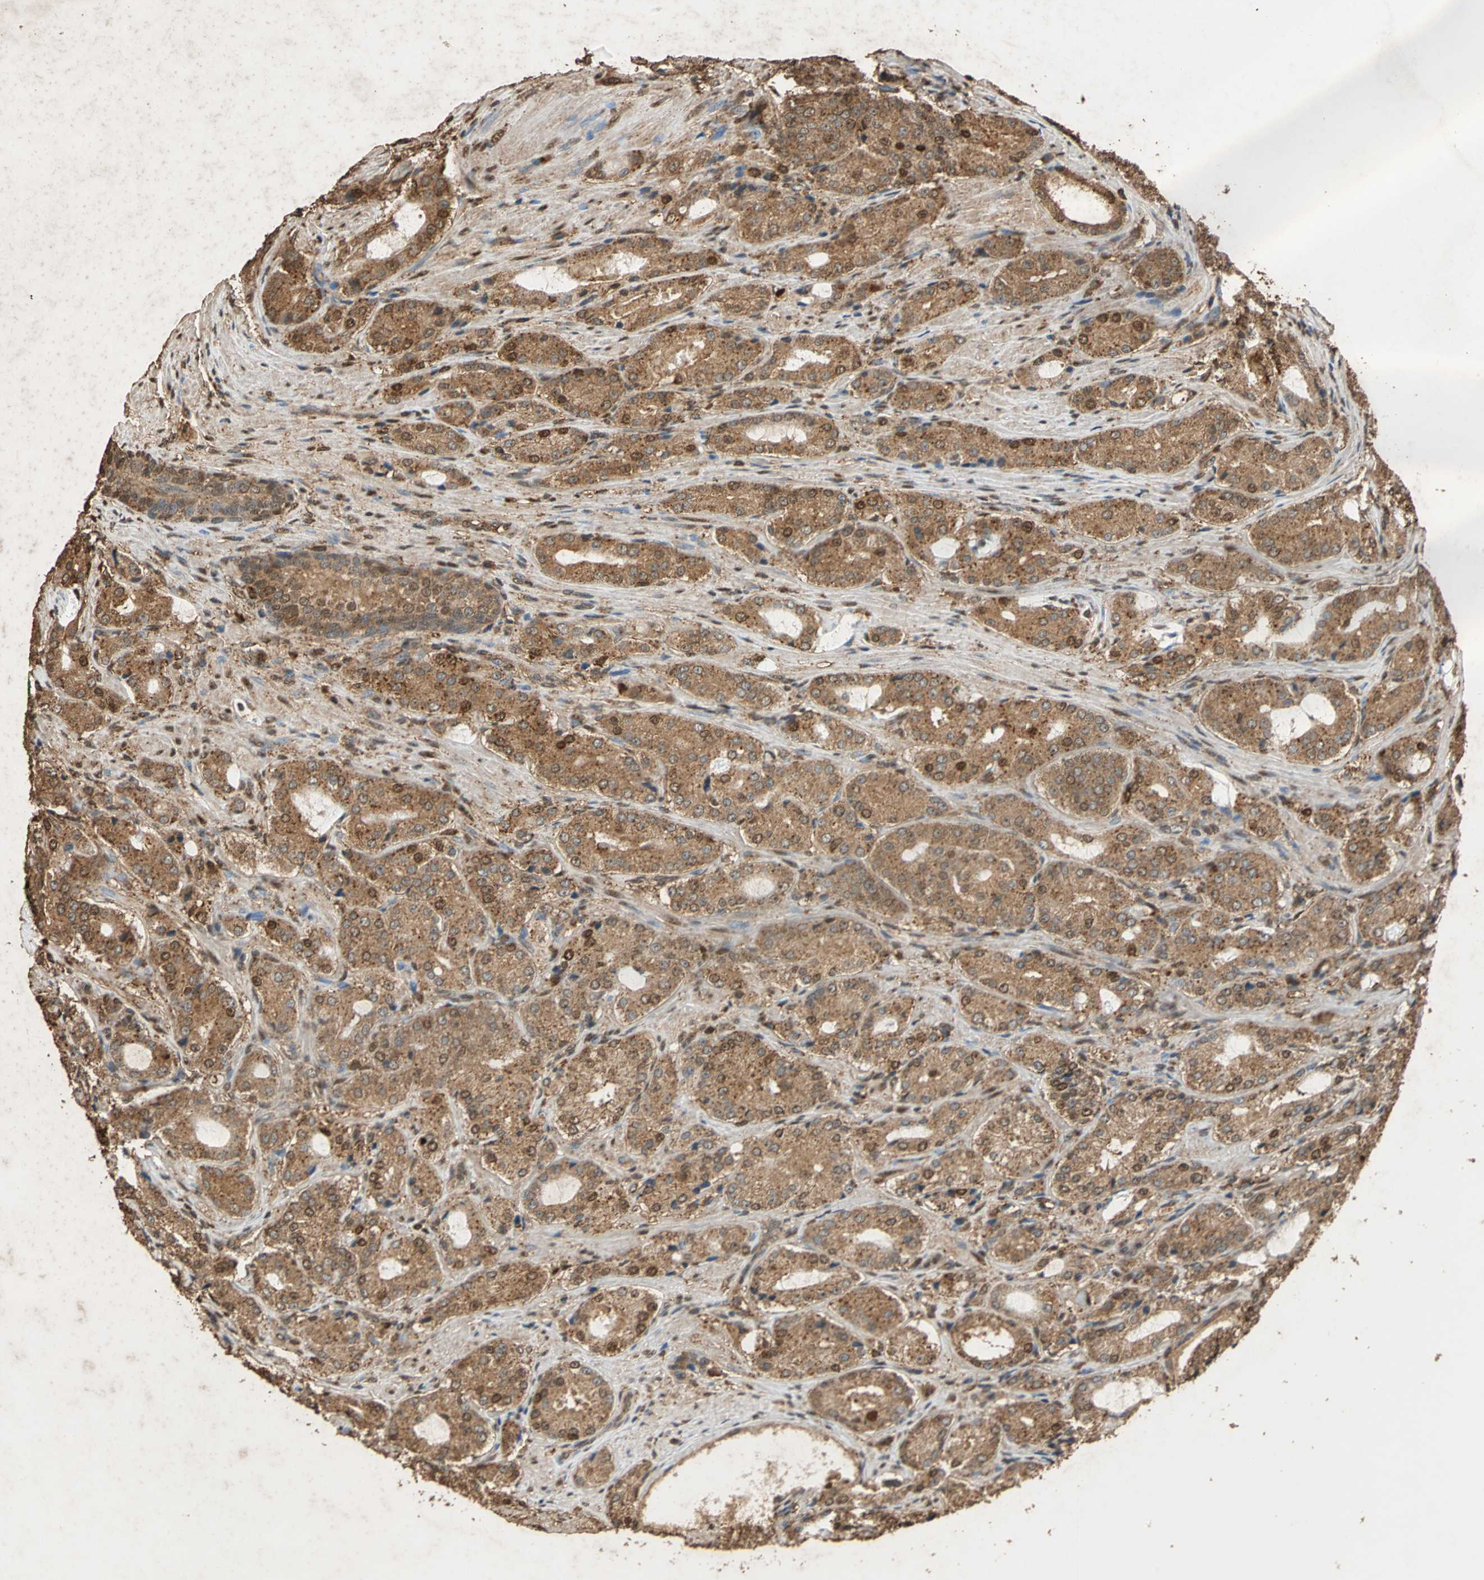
{"staining": {"intensity": "strong", "quantity": ">75%", "location": "cytoplasmic/membranous"}, "tissue": "prostate cancer", "cell_type": "Tumor cells", "image_type": "cancer", "snomed": [{"axis": "morphology", "description": "Adenocarcinoma, High grade"}, {"axis": "topography", "description": "Prostate"}], "caption": "Prostate cancer tissue shows strong cytoplasmic/membranous expression in approximately >75% of tumor cells, visualized by immunohistochemistry.", "gene": "GAPDH", "patient": {"sex": "male", "age": 72}}